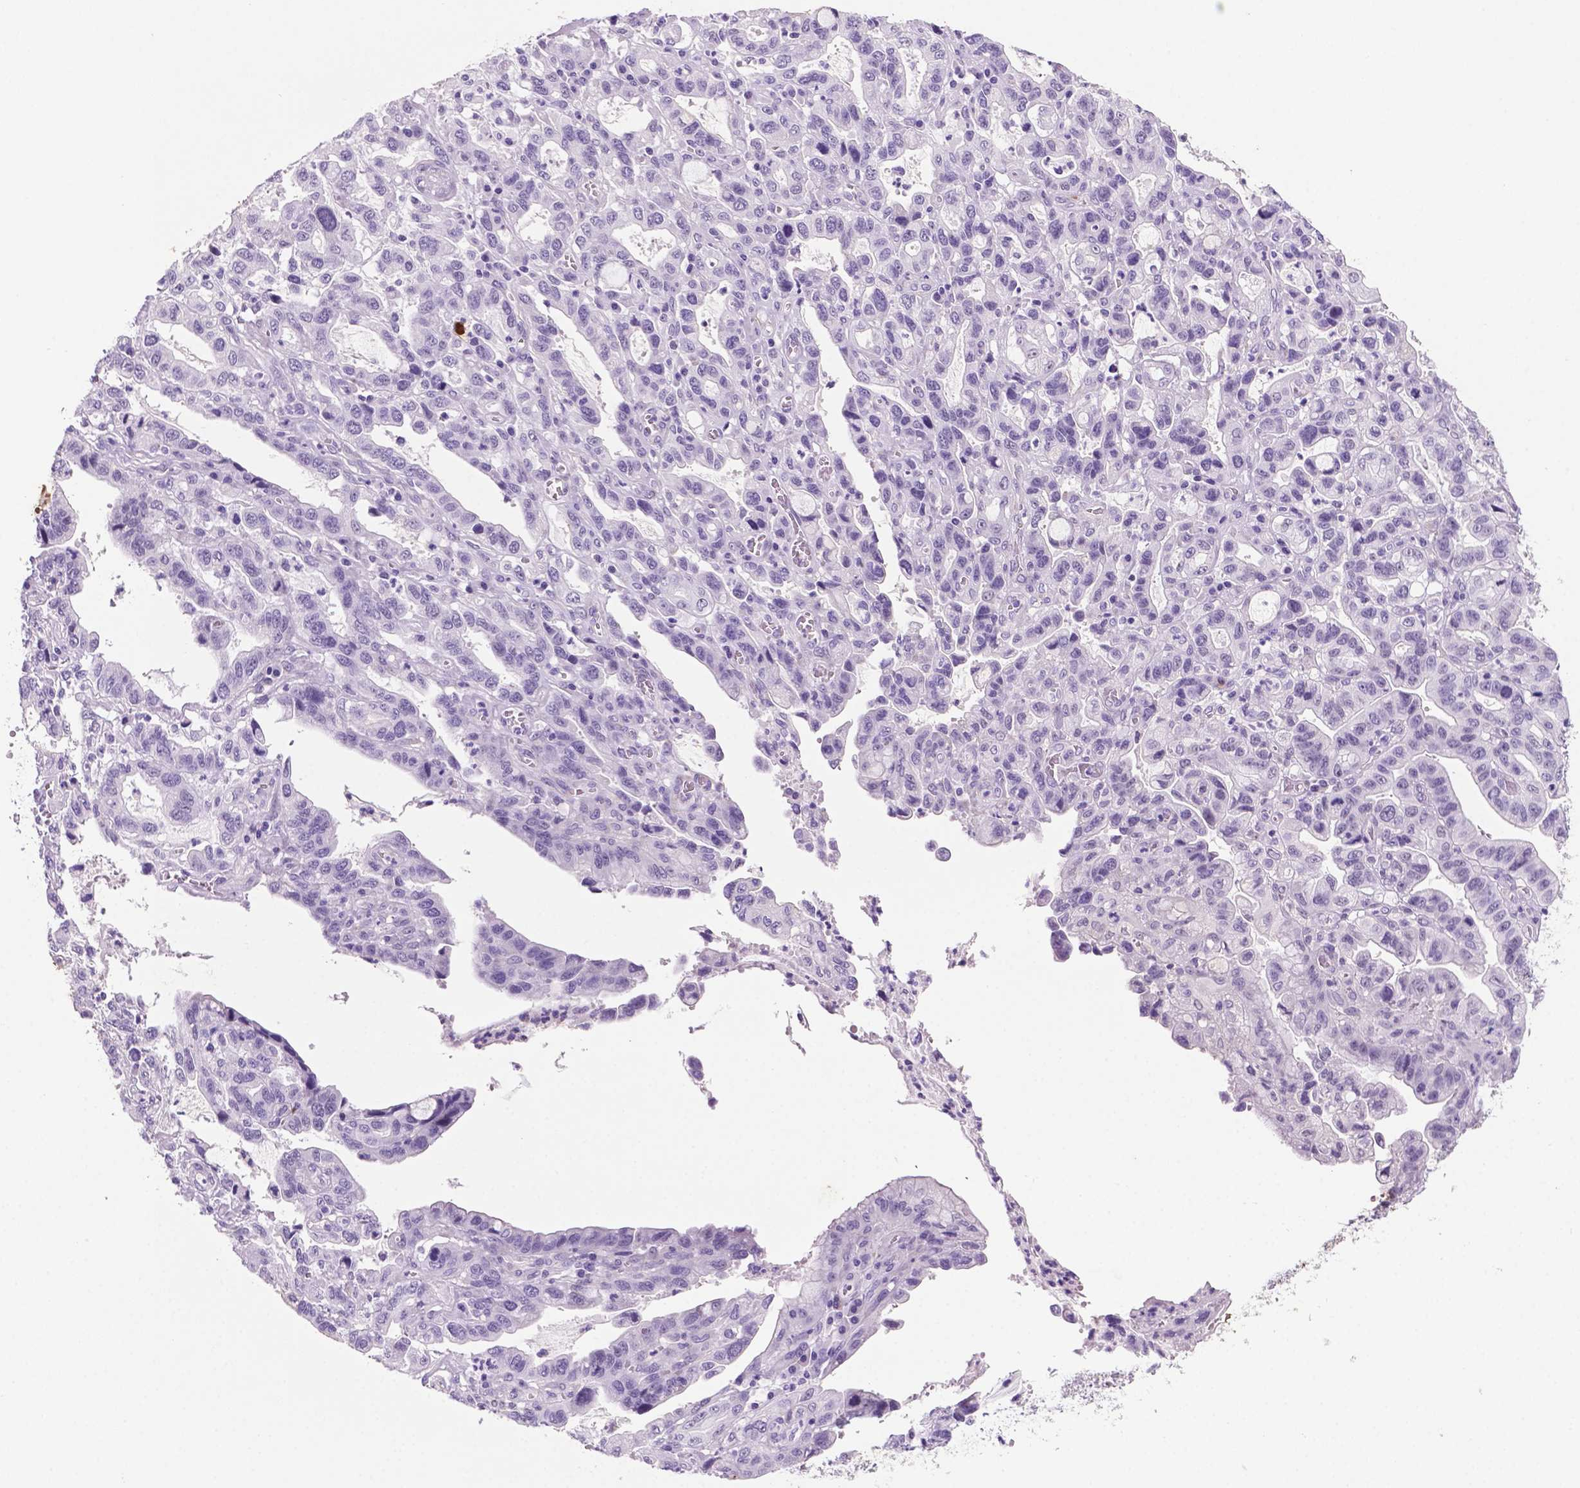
{"staining": {"intensity": "negative", "quantity": "none", "location": "none"}, "tissue": "stomach cancer", "cell_type": "Tumor cells", "image_type": "cancer", "snomed": [{"axis": "morphology", "description": "Adenocarcinoma, NOS"}, {"axis": "topography", "description": "Stomach, lower"}], "caption": "IHC histopathology image of neoplastic tissue: adenocarcinoma (stomach) stained with DAB reveals no significant protein staining in tumor cells.", "gene": "C18orf21", "patient": {"sex": "female", "age": 76}}